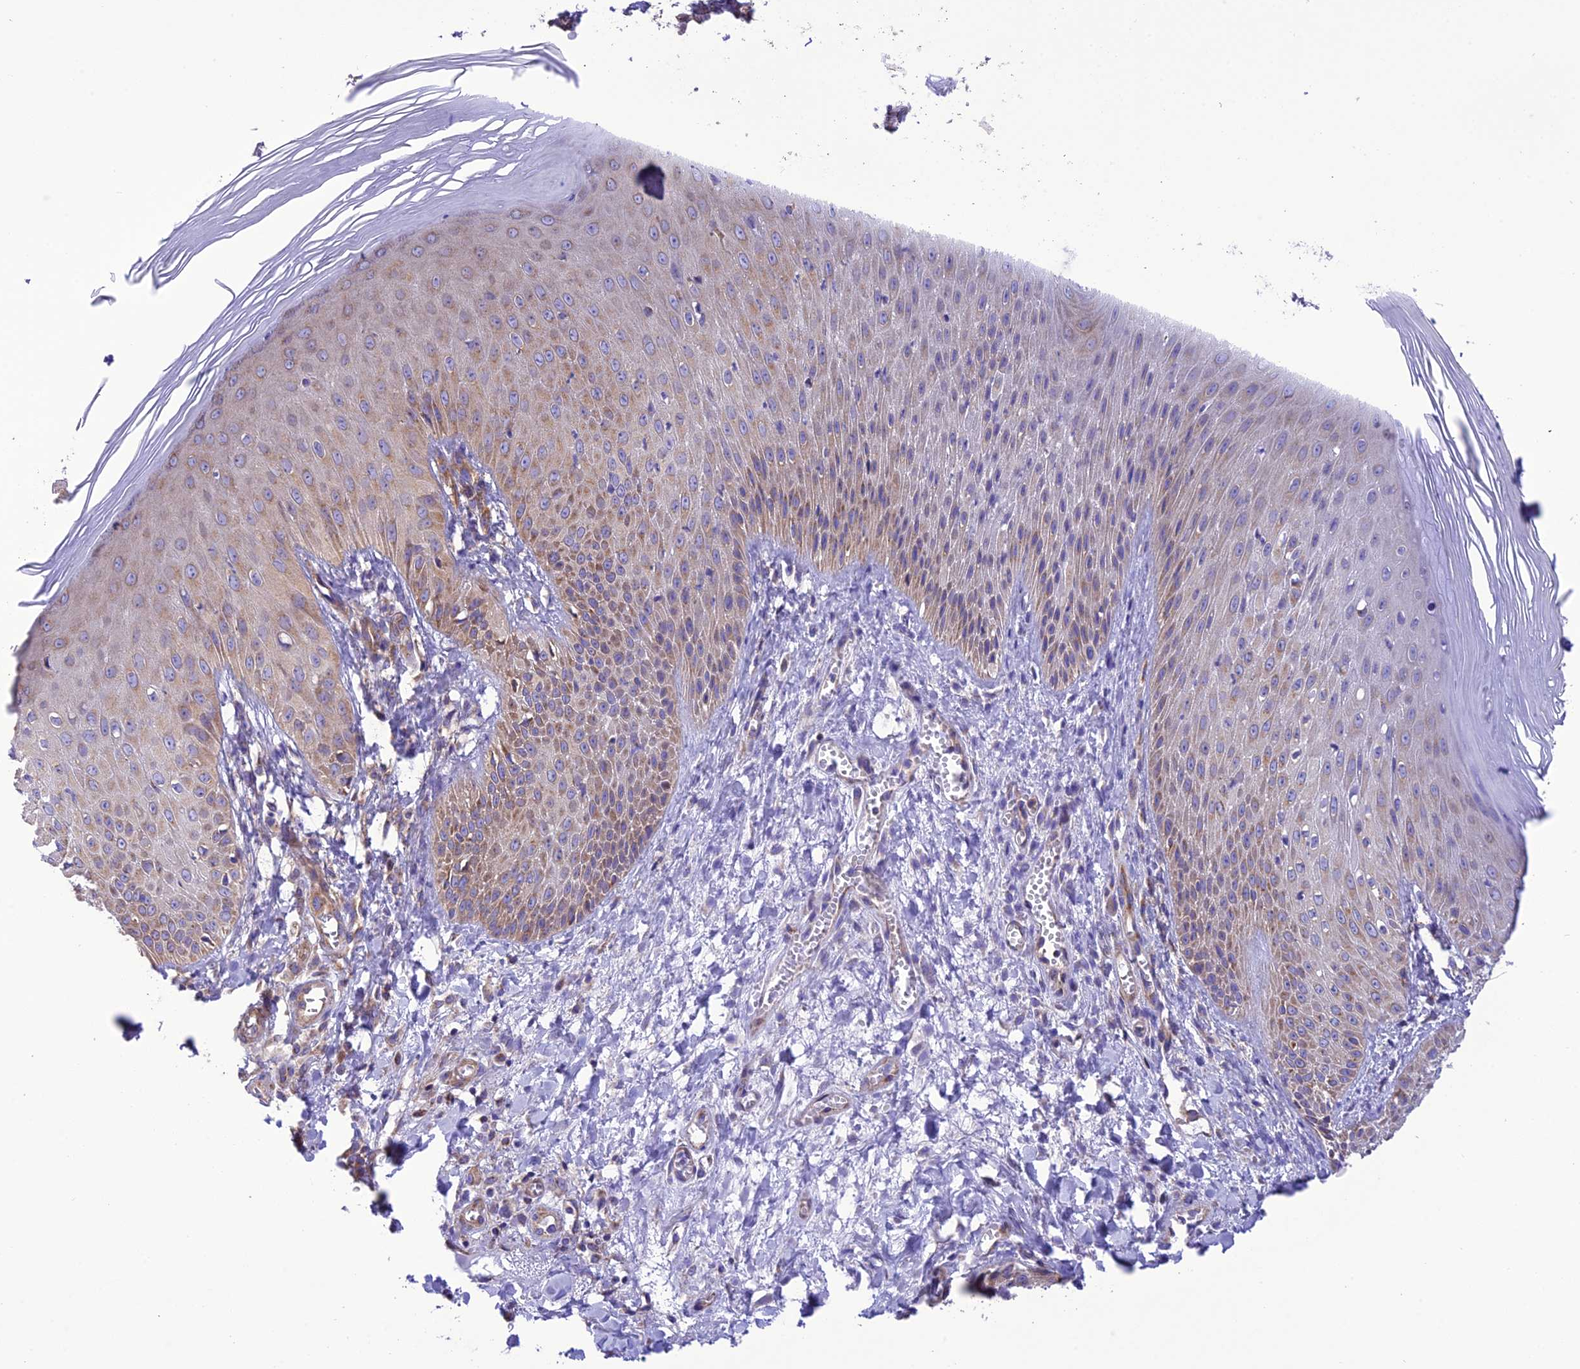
{"staining": {"intensity": "moderate", "quantity": "<25%", "location": "cytoplasmic/membranous"}, "tissue": "skin", "cell_type": "Epidermal cells", "image_type": "normal", "snomed": [{"axis": "morphology", "description": "Normal tissue, NOS"}, {"axis": "morphology", "description": "Inflammation, NOS"}, {"axis": "topography", "description": "Soft tissue"}, {"axis": "topography", "description": "Anal"}], "caption": "Immunohistochemical staining of unremarkable skin exhibits low levels of moderate cytoplasmic/membranous expression in about <25% of epidermal cells. (DAB = brown stain, brightfield microscopy at high magnification).", "gene": "MAP3K12", "patient": {"sex": "female", "age": 15}}